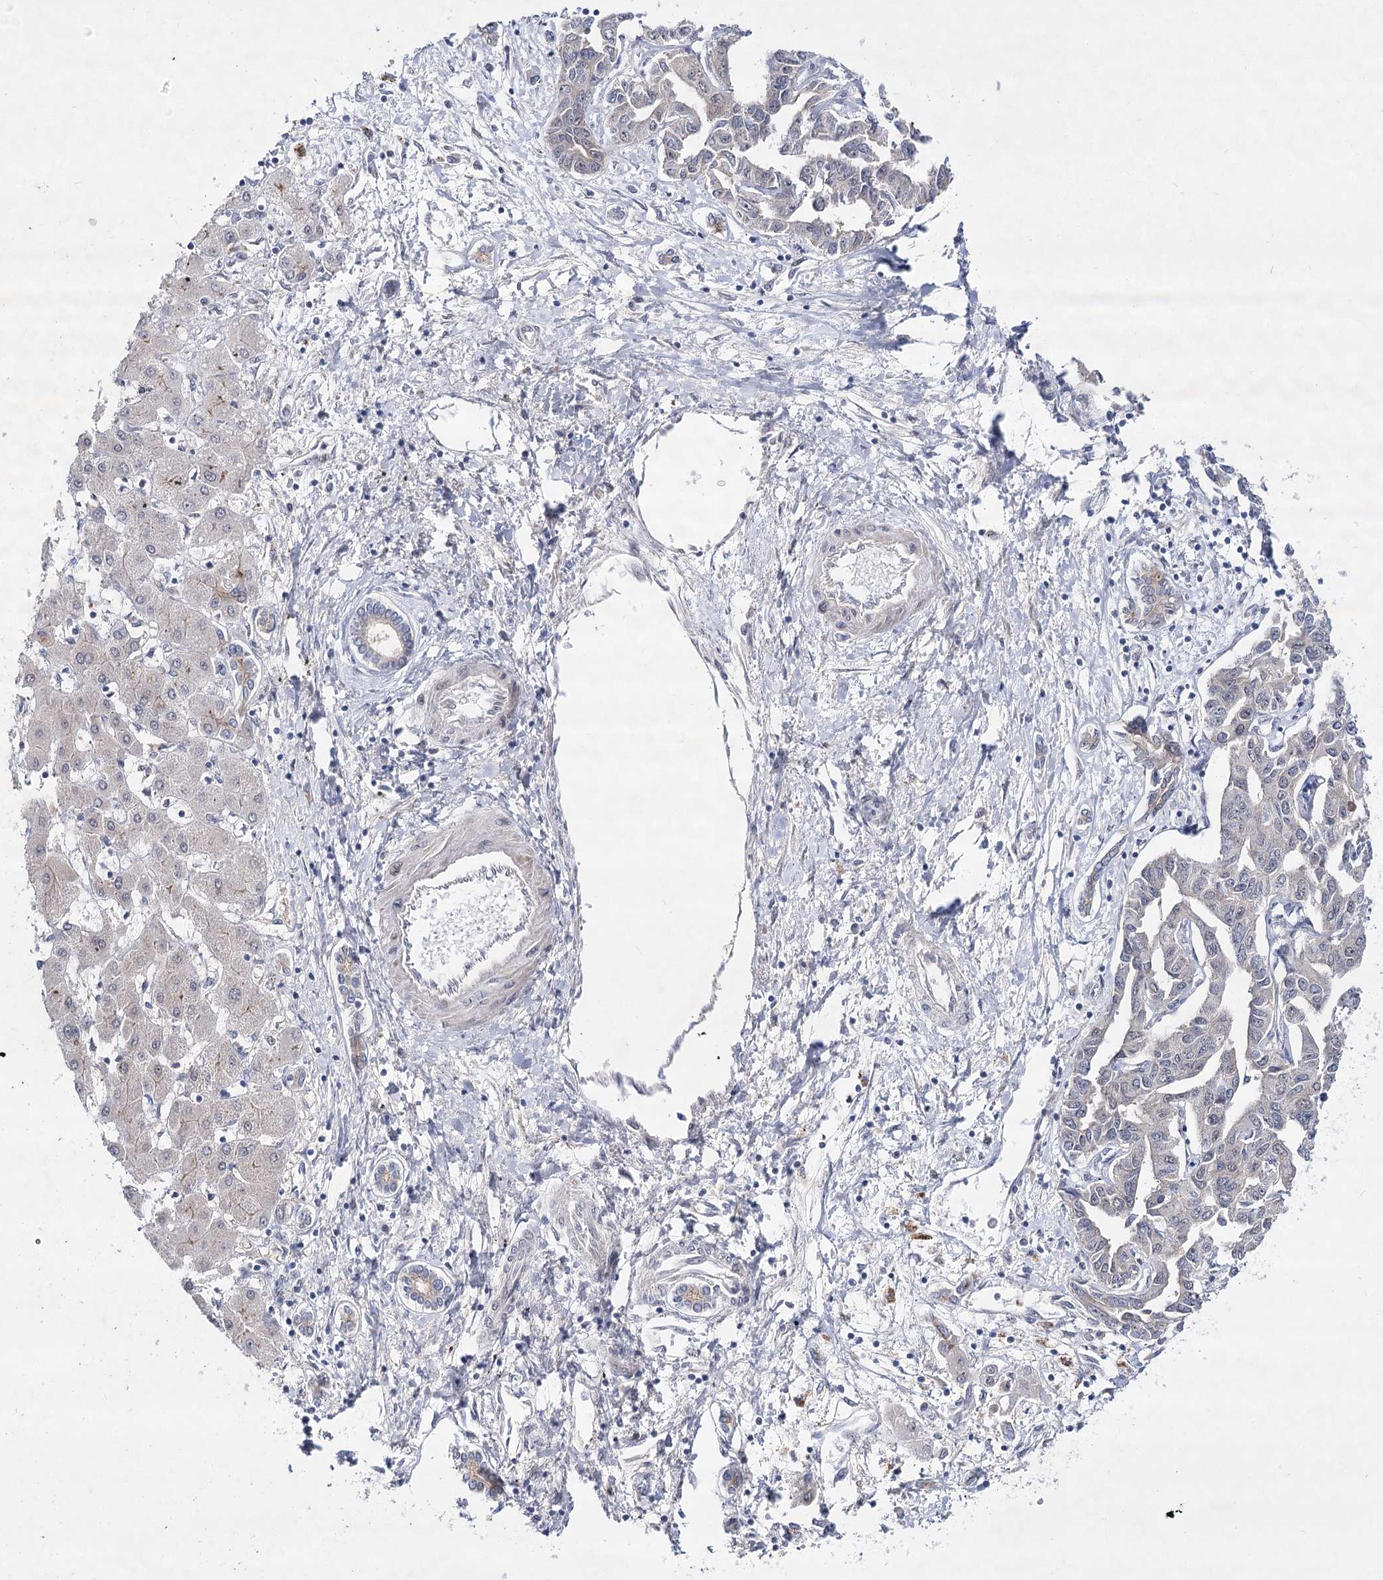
{"staining": {"intensity": "negative", "quantity": "none", "location": "none"}, "tissue": "liver cancer", "cell_type": "Tumor cells", "image_type": "cancer", "snomed": [{"axis": "morphology", "description": "Cholangiocarcinoma"}, {"axis": "topography", "description": "Liver"}], "caption": "An image of human liver cholangiocarcinoma is negative for staining in tumor cells.", "gene": "ARHGAP32", "patient": {"sex": "male", "age": 59}}